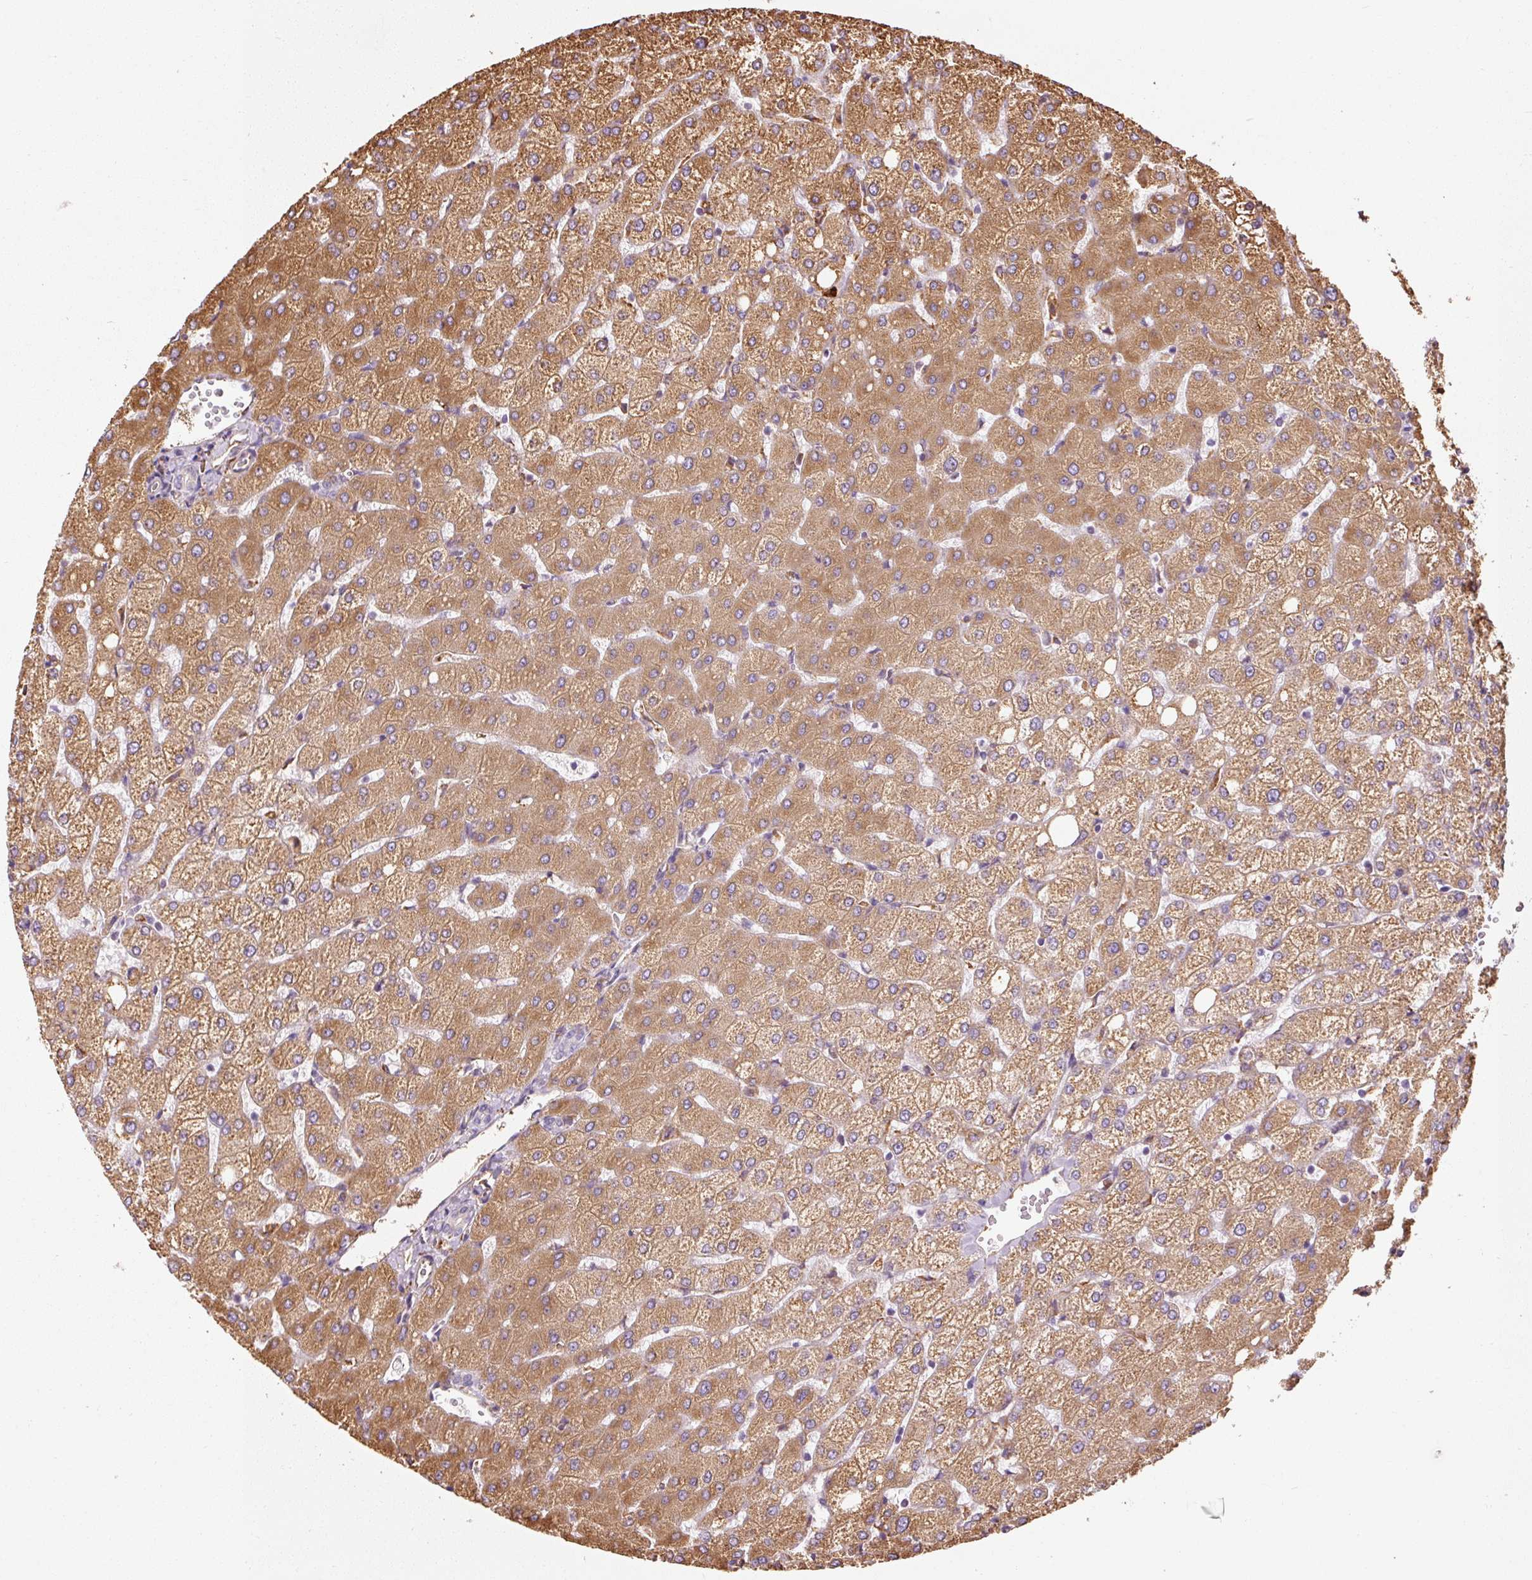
{"staining": {"intensity": "weak", "quantity": "<25%", "location": "cytoplasmic/membranous"}, "tissue": "liver", "cell_type": "Cholangiocytes", "image_type": "normal", "snomed": [{"axis": "morphology", "description": "Normal tissue, NOS"}, {"axis": "topography", "description": "Liver"}], "caption": "Cholangiocytes show no significant expression in benign liver. The staining is performed using DAB (3,3'-diaminobenzidine) brown chromogen with nuclei counter-stained in using hematoxylin.", "gene": "ENSG00000256500", "patient": {"sex": "female", "age": 54}}